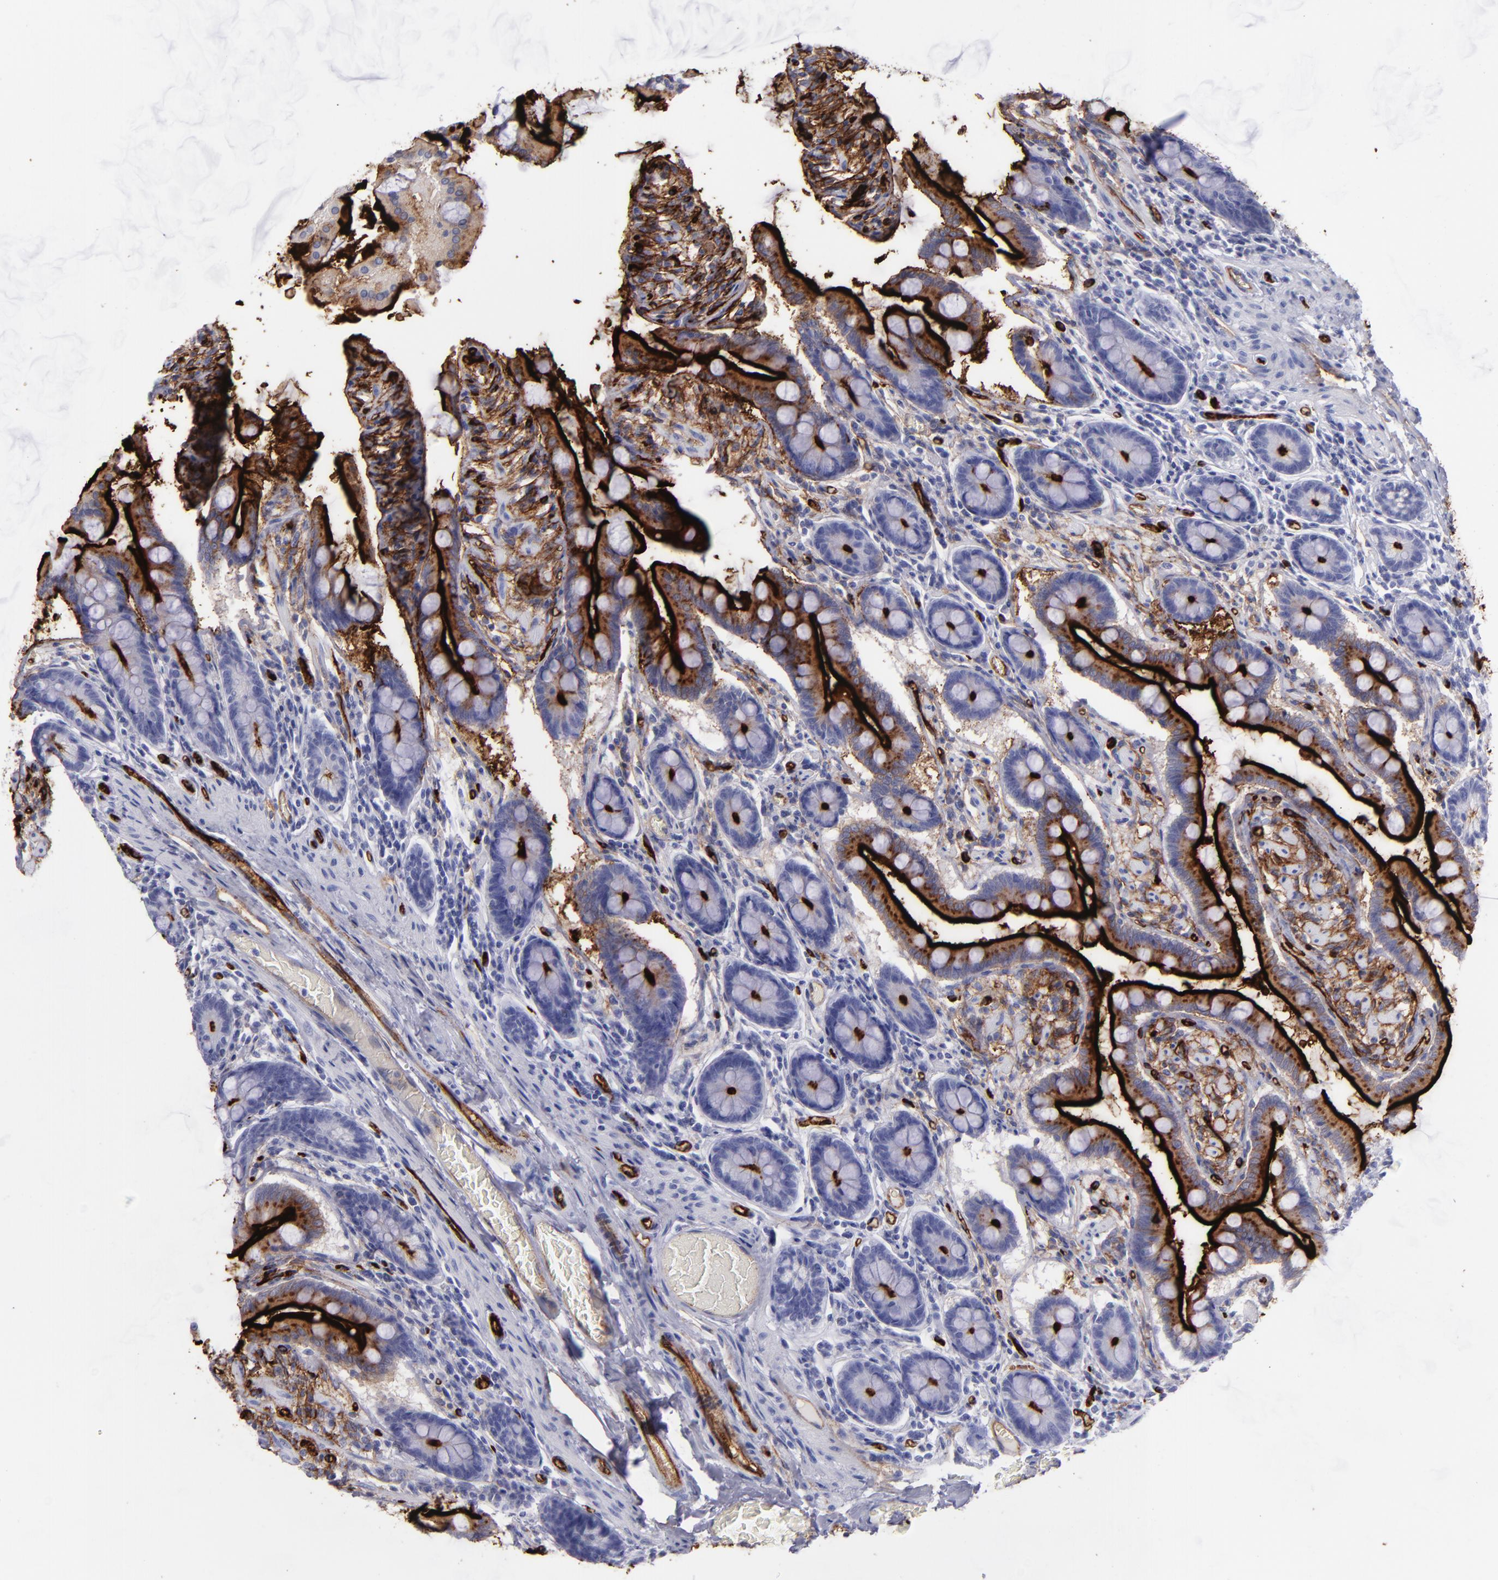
{"staining": {"intensity": "strong", "quantity": "25%-75%", "location": "cytoplasmic/membranous"}, "tissue": "small intestine", "cell_type": "Glandular cells", "image_type": "normal", "snomed": [{"axis": "morphology", "description": "Normal tissue, NOS"}, {"axis": "topography", "description": "Small intestine"}], "caption": "DAB immunohistochemical staining of benign human small intestine demonstrates strong cytoplasmic/membranous protein staining in approximately 25%-75% of glandular cells. The staining was performed using DAB (3,3'-diaminobenzidine) to visualize the protein expression in brown, while the nuclei were stained in blue with hematoxylin (Magnification: 20x).", "gene": "ACE", "patient": {"sex": "male", "age": 41}}